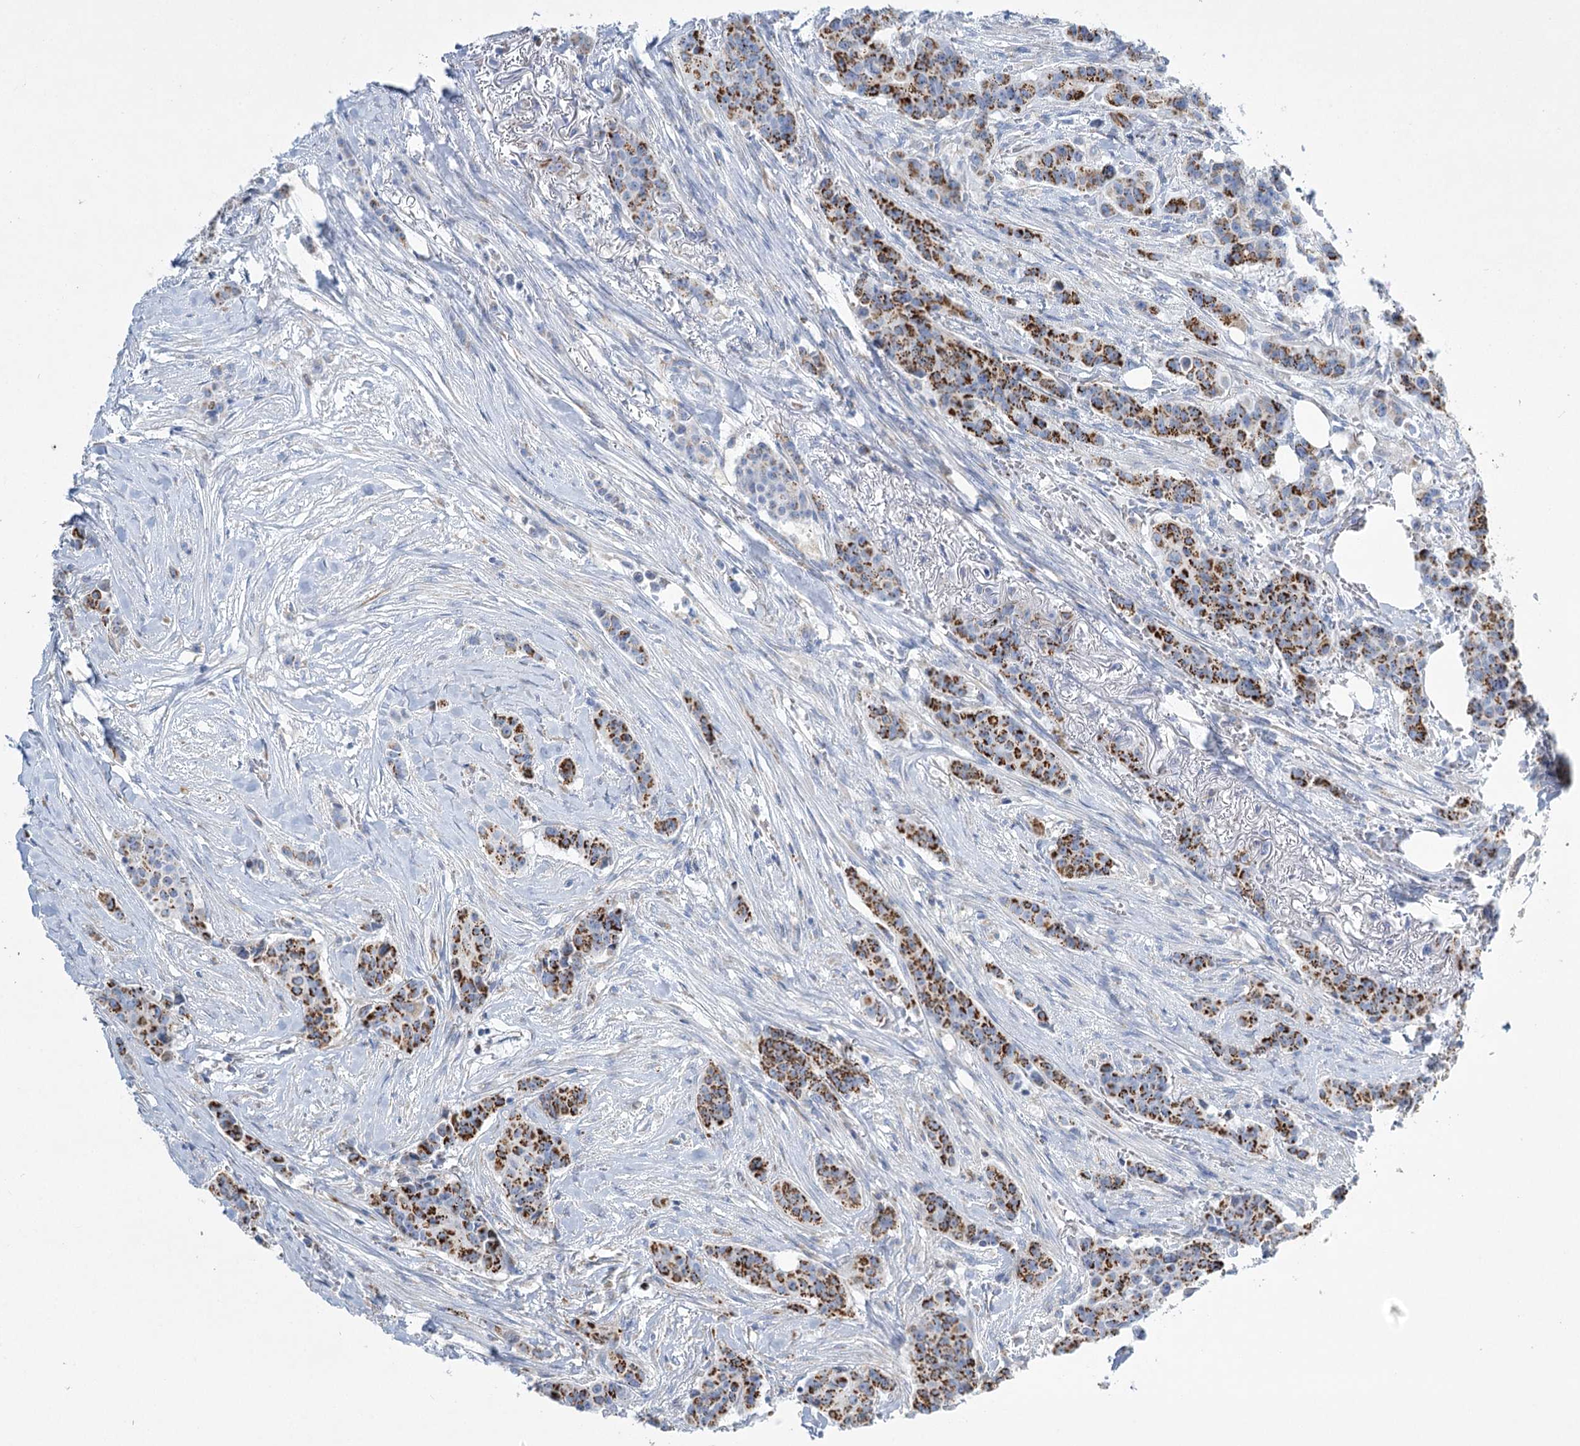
{"staining": {"intensity": "strong", "quantity": ">75%", "location": "cytoplasmic/membranous"}, "tissue": "breast cancer", "cell_type": "Tumor cells", "image_type": "cancer", "snomed": [{"axis": "morphology", "description": "Duct carcinoma"}, {"axis": "topography", "description": "Breast"}], "caption": "A high amount of strong cytoplasmic/membranous staining is appreciated in about >75% of tumor cells in breast infiltrating ductal carcinoma tissue.", "gene": "DHTKD1", "patient": {"sex": "female", "age": 40}}